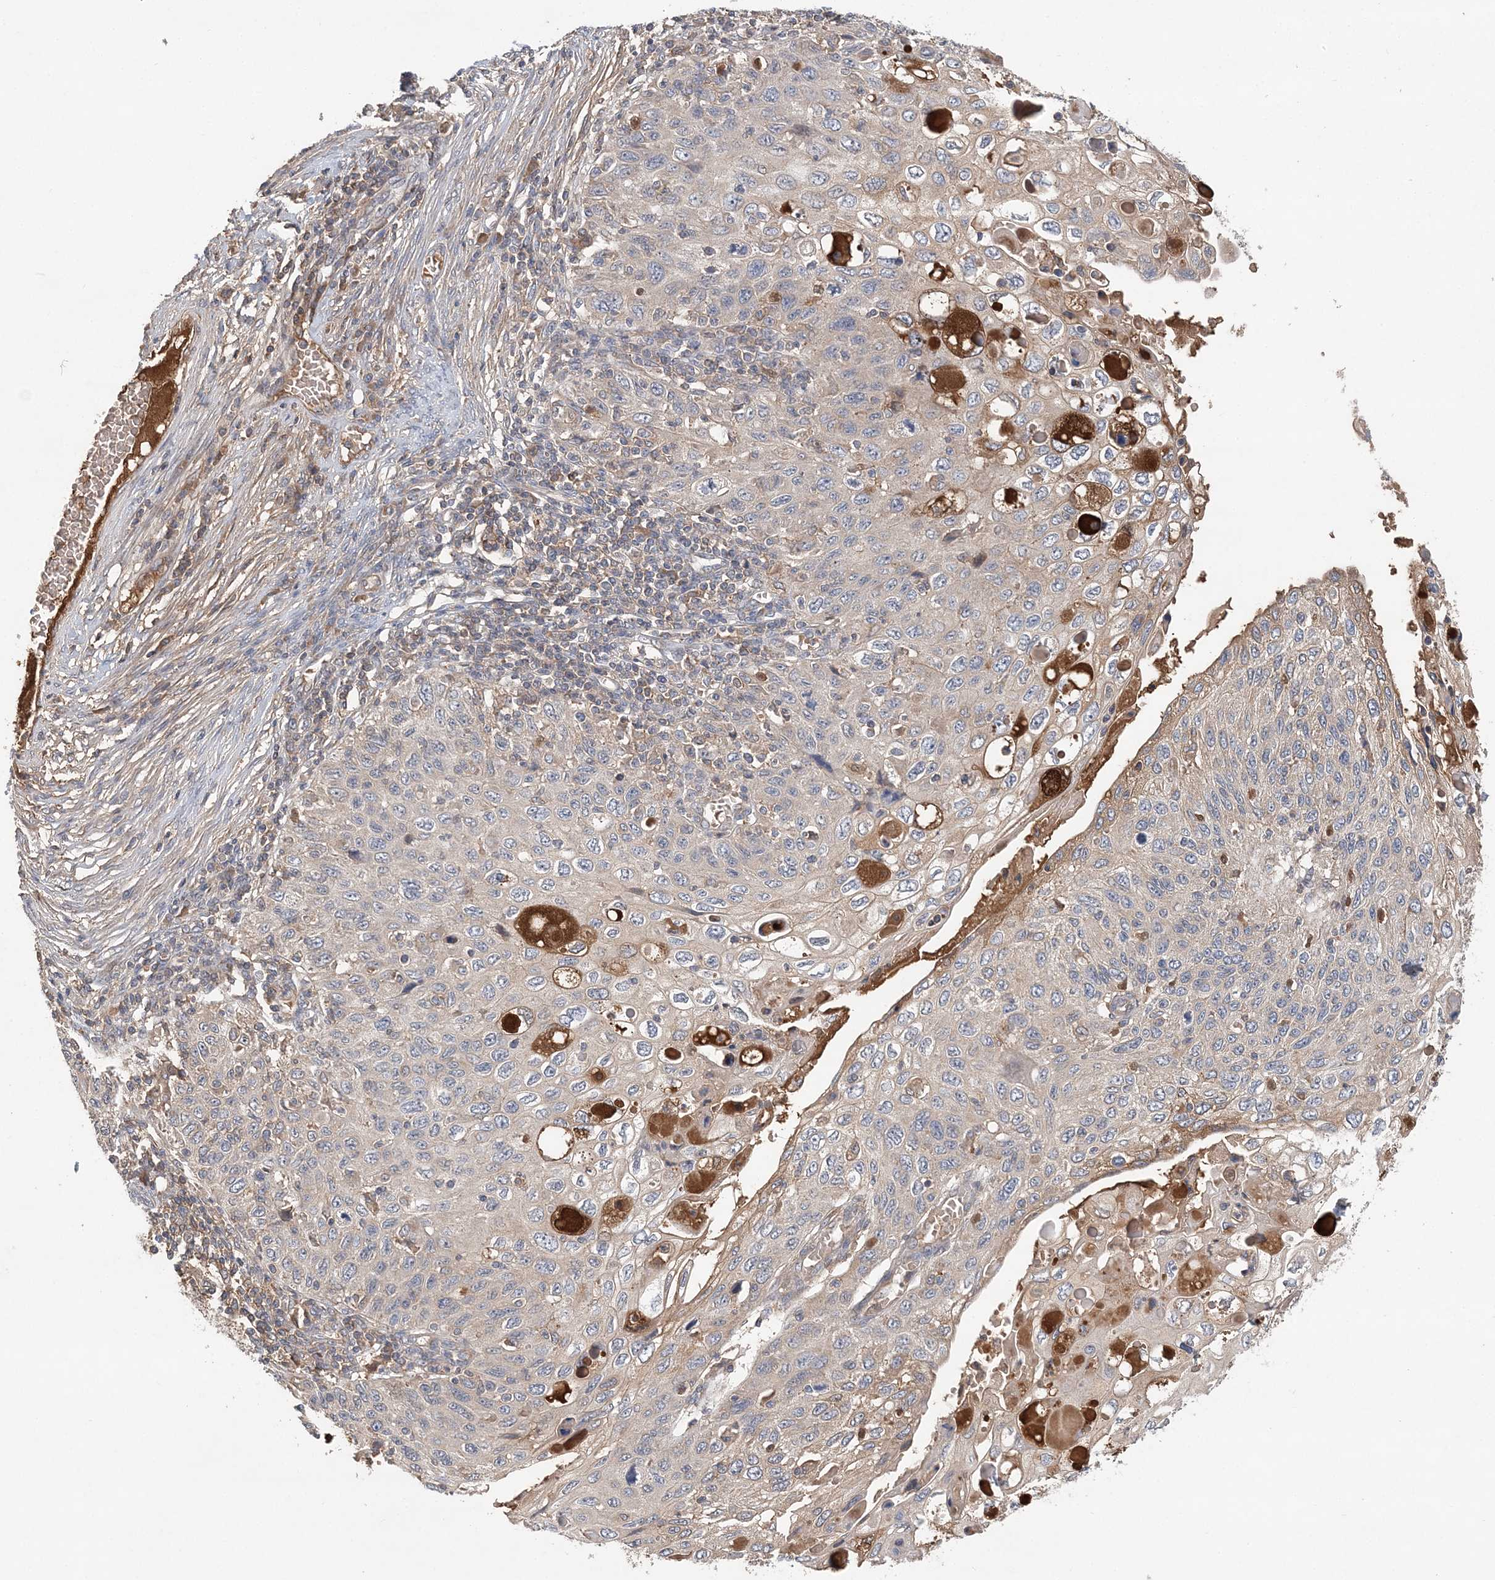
{"staining": {"intensity": "negative", "quantity": "none", "location": "none"}, "tissue": "cervical cancer", "cell_type": "Tumor cells", "image_type": "cancer", "snomed": [{"axis": "morphology", "description": "Squamous cell carcinoma, NOS"}, {"axis": "topography", "description": "Cervix"}], "caption": "Tumor cells are negative for protein expression in human cervical squamous cell carcinoma.", "gene": "SYCP3", "patient": {"sex": "female", "age": 70}}